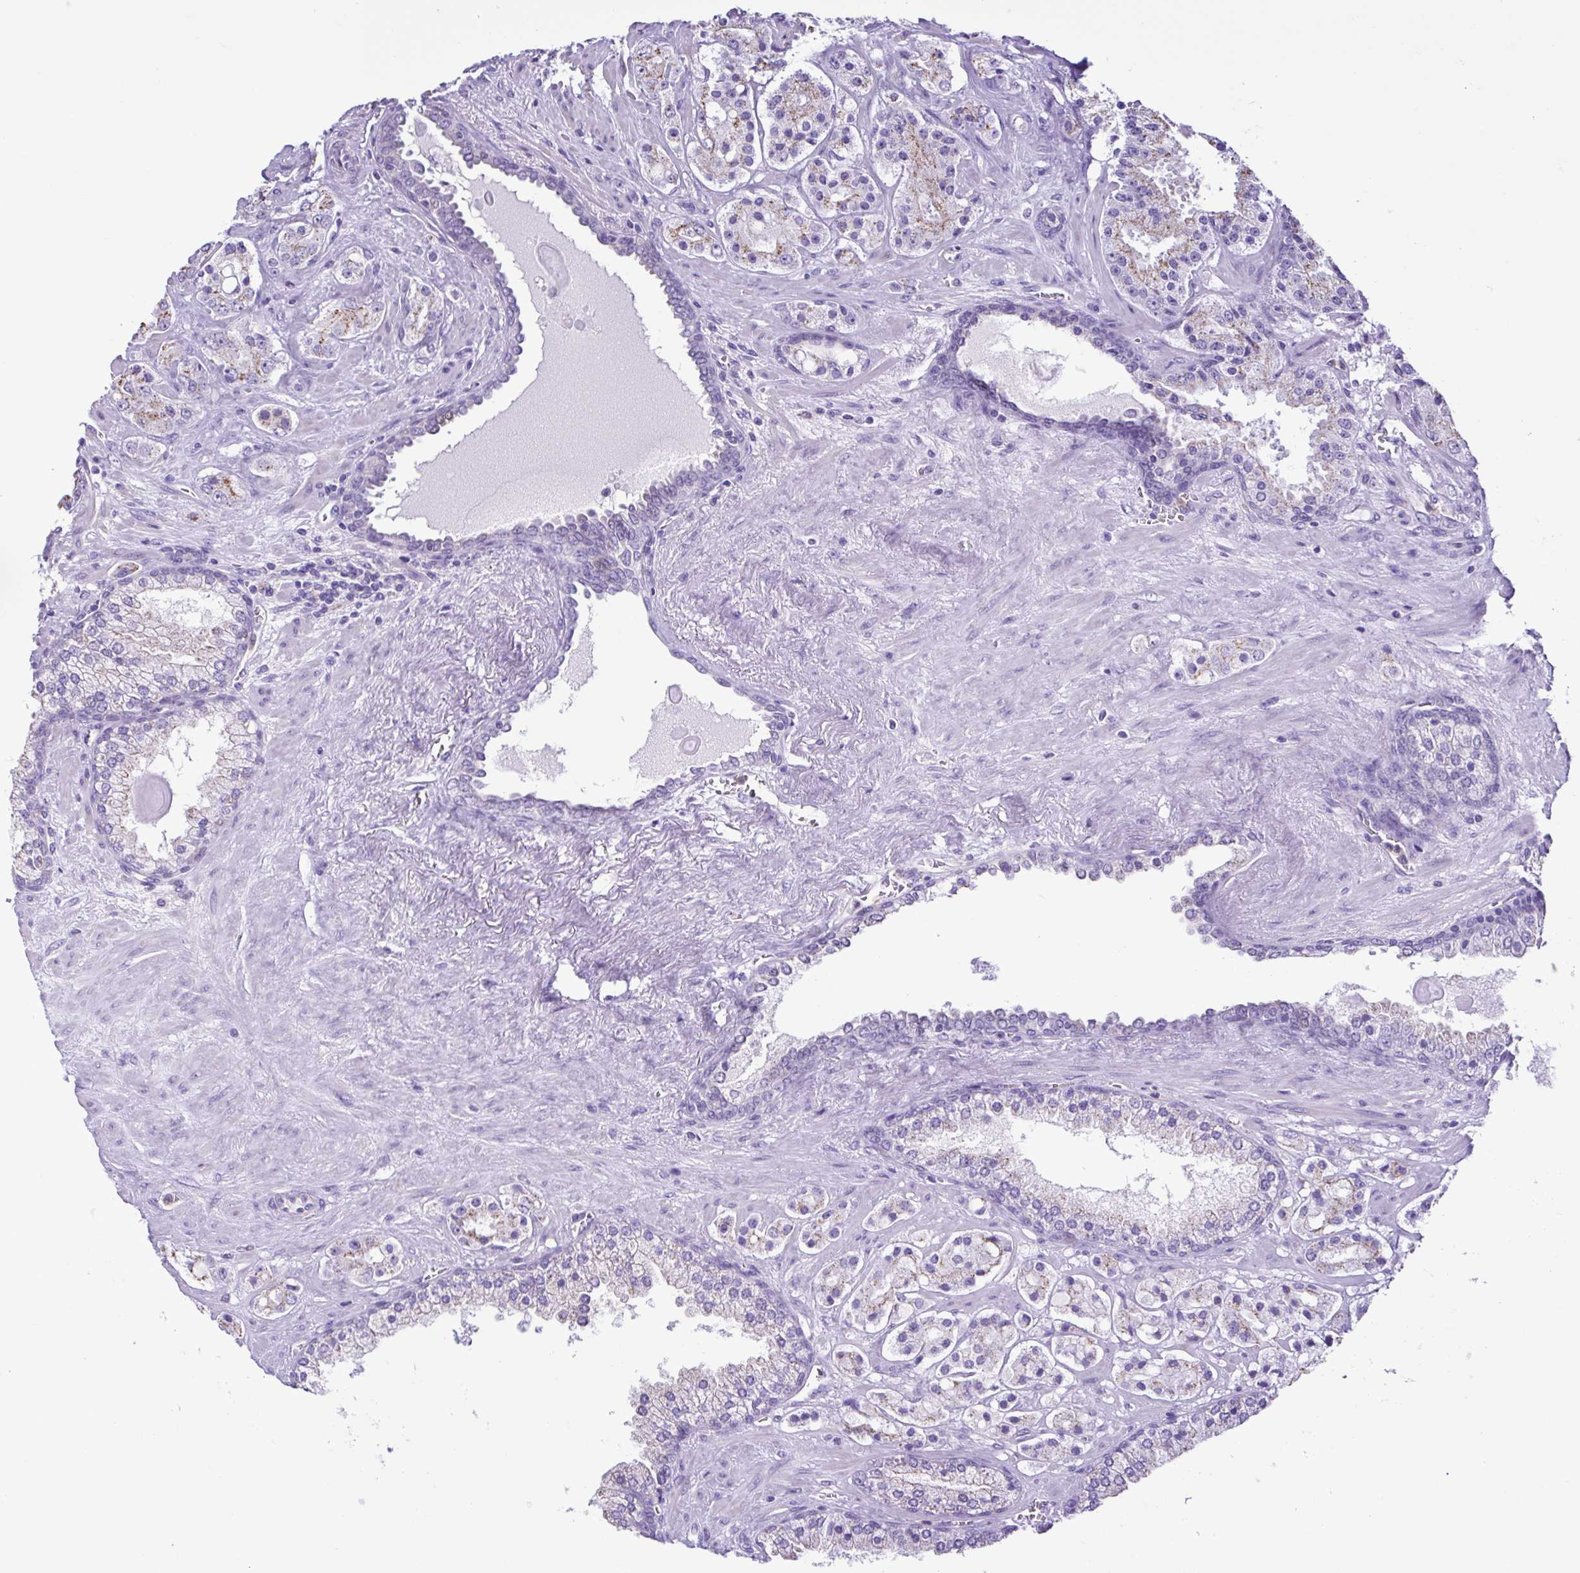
{"staining": {"intensity": "moderate", "quantity": "<25%", "location": "cytoplasmic/membranous"}, "tissue": "prostate cancer", "cell_type": "Tumor cells", "image_type": "cancer", "snomed": [{"axis": "morphology", "description": "Adenocarcinoma, High grade"}, {"axis": "topography", "description": "Prostate"}], "caption": "Prostate cancer (adenocarcinoma (high-grade)) was stained to show a protein in brown. There is low levels of moderate cytoplasmic/membranous expression in about <25% of tumor cells. (Brightfield microscopy of DAB IHC at high magnification).", "gene": "CBY2", "patient": {"sex": "male", "age": 67}}